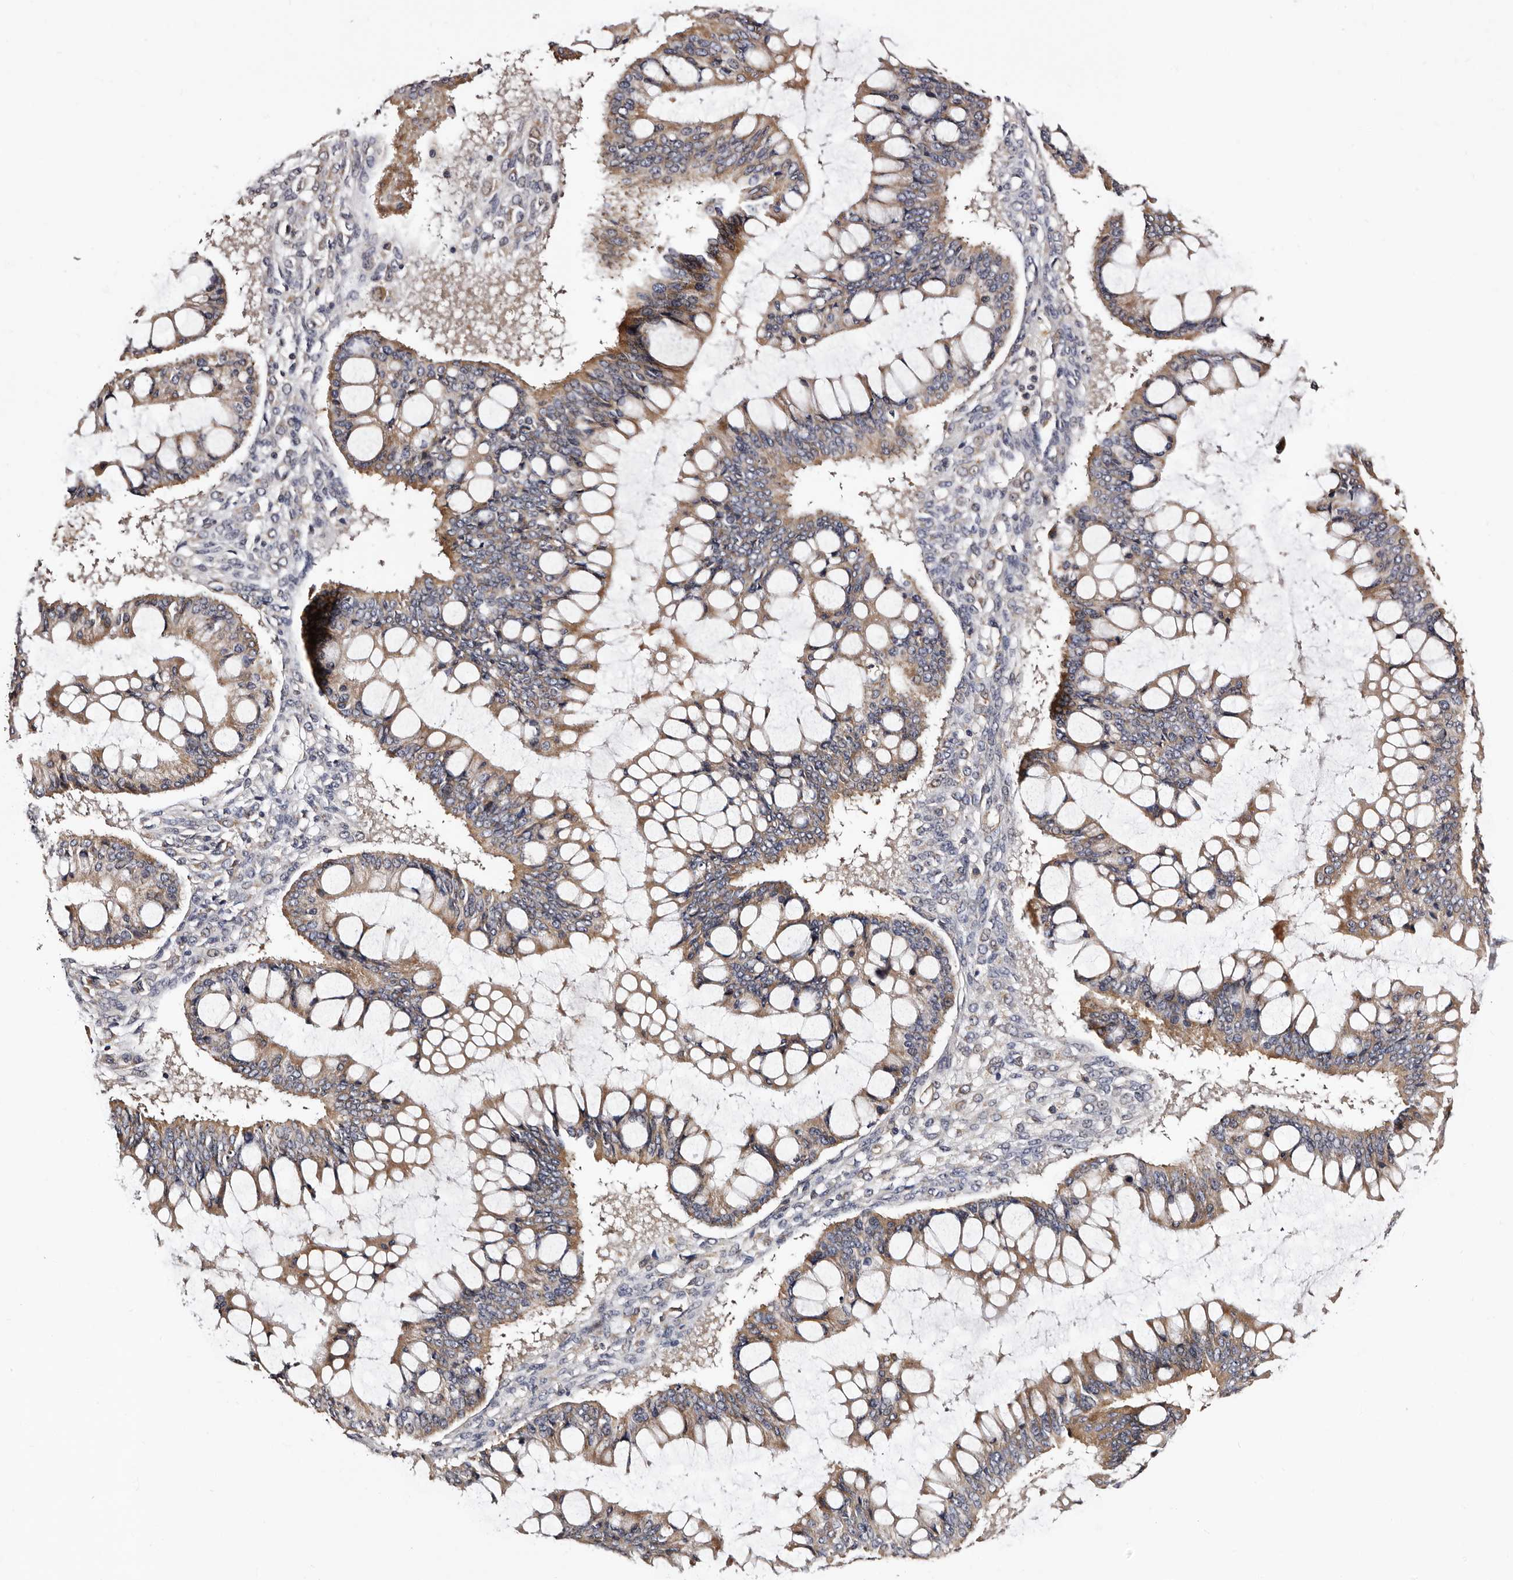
{"staining": {"intensity": "moderate", "quantity": ">75%", "location": "cytoplasmic/membranous"}, "tissue": "ovarian cancer", "cell_type": "Tumor cells", "image_type": "cancer", "snomed": [{"axis": "morphology", "description": "Cystadenocarcinoma, mucinous, NOS"}, {"axis": "topography", "description": "Ovary"}], "caption": "IHC of human mucinous cystadenocarcinoma (ovarian) displays medium levels of moderate cytoplasmic/membranous staining in approximately >75% of tumor cells. (DAB (3,3'-diaminobenzidine) = brown stain, brightfield microscopy at high magnification).", "gene": "GLRX3", "patient": {"sex": "female", "age": 73}}